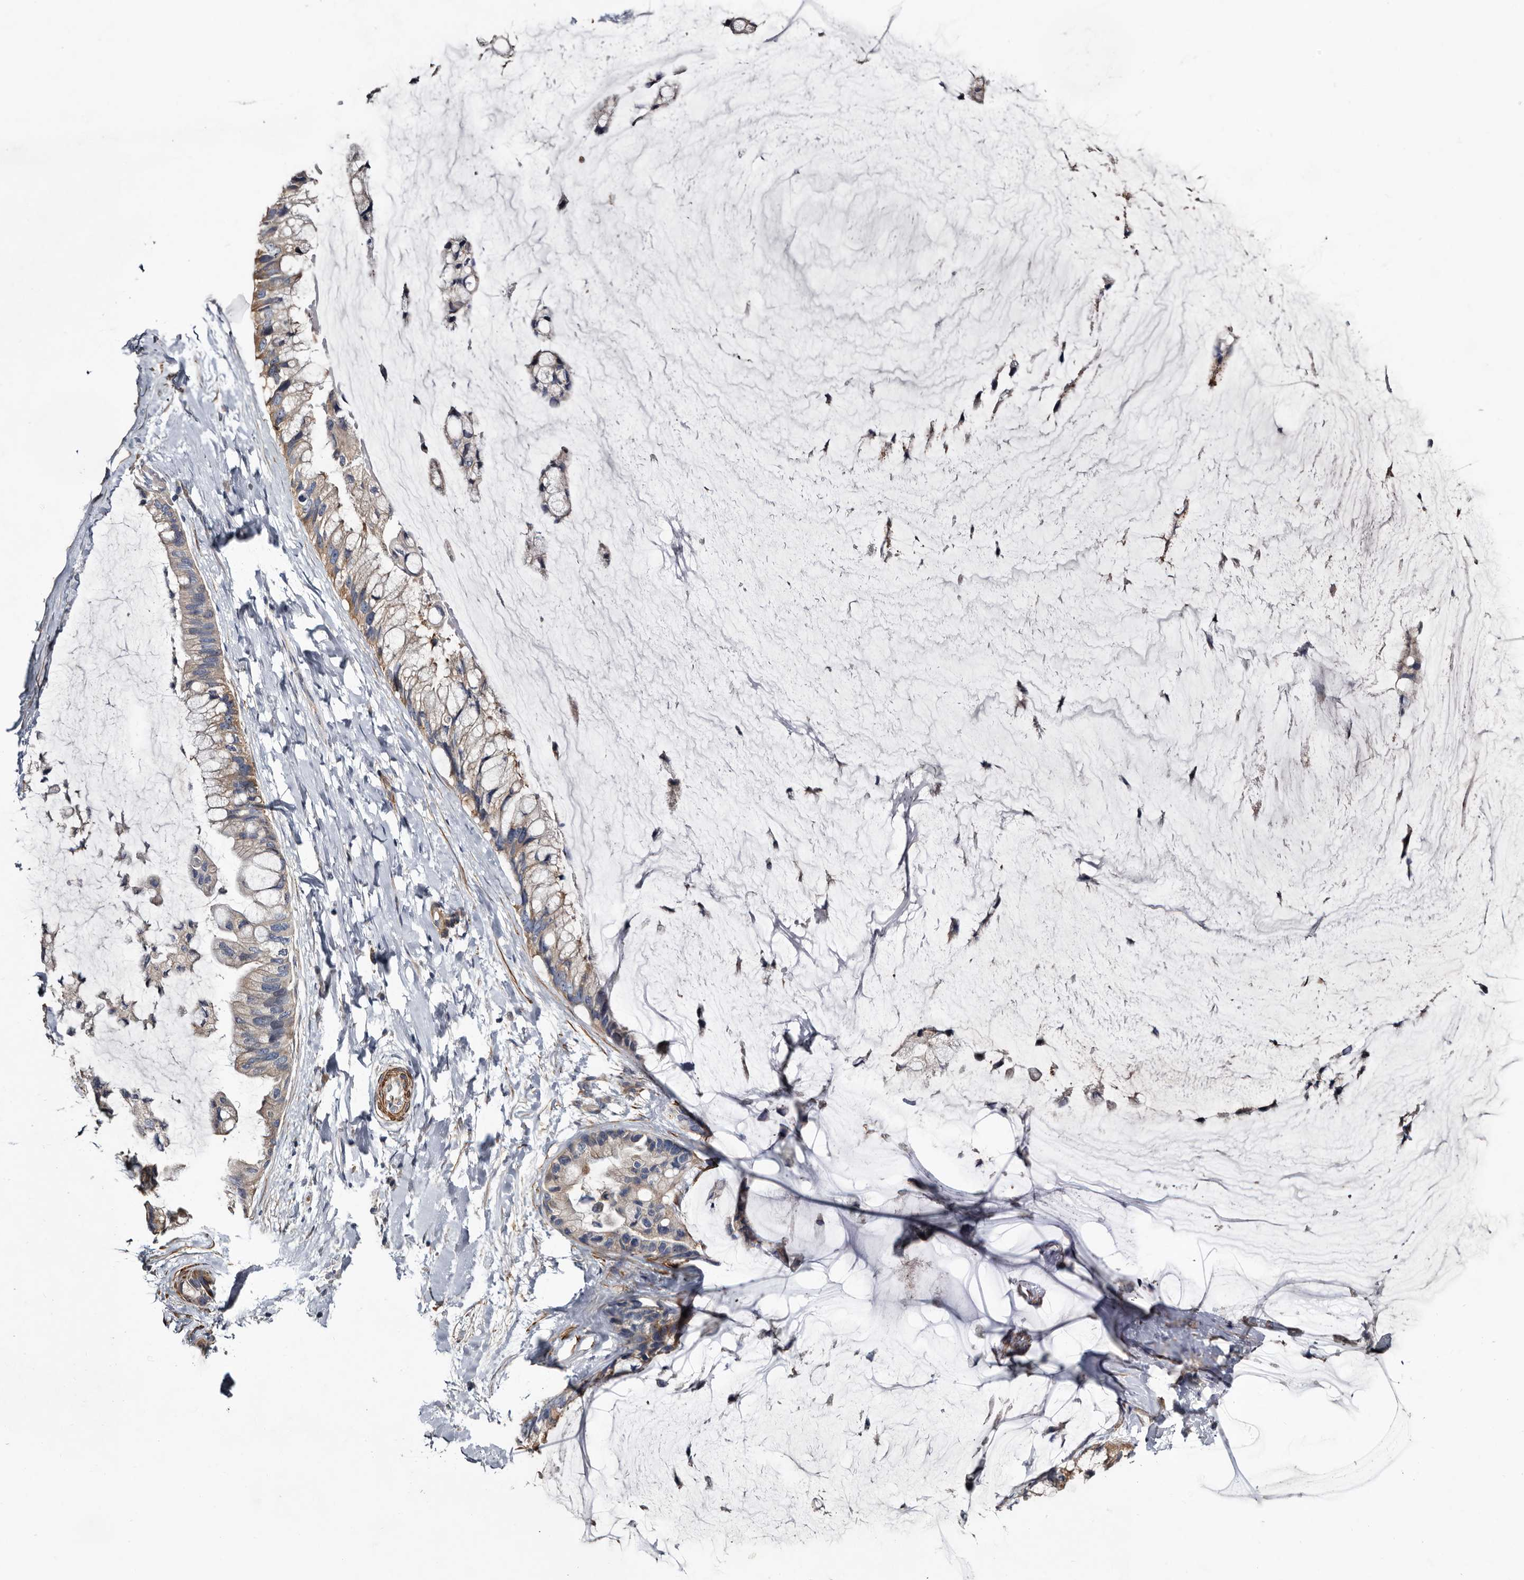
{"staining": {"intensity": "weak", "quantity": ">75%", "location": "cytoplasmic/membranous"}, "tissue": "ovarian cancer", "cell_type": "Tumor cells", "image_type": "cancer", "snomed": [{"axis": "morphology", "description": "Cystadenocarcinoma, mucinous, NOS"}, {"axis": "topography", "description": "Ovary"}], "caption": "A brown stain labels weak cytoplasmic/membranous staining of a protein in ovarian mucinous cystadenocarcinoma tumor cells.", "gene": "IARS1", "patient": {"sex": "female", "age": 39}}